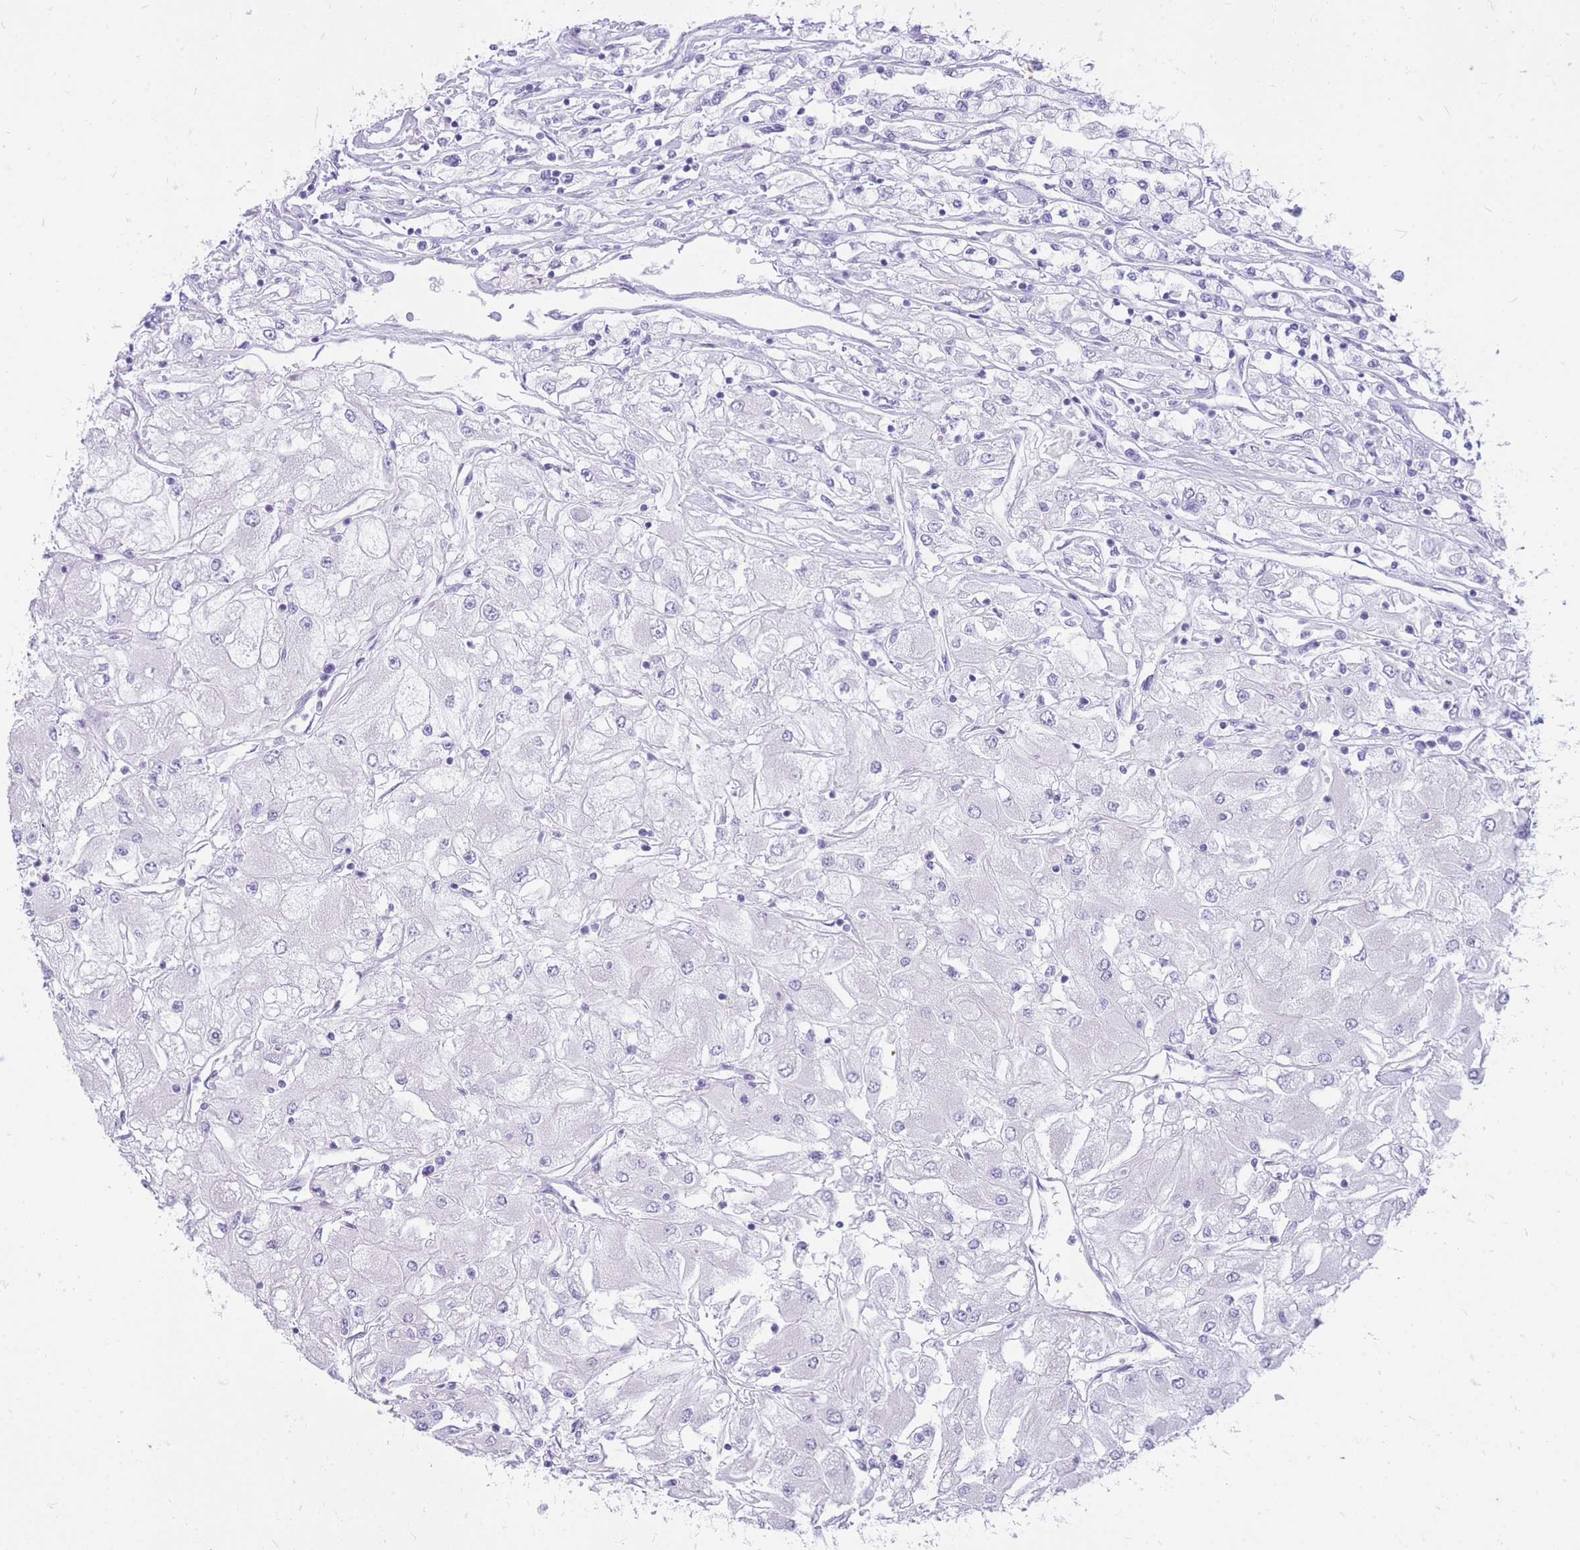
{"staining": {"intensity": "negative", "quantity": "none", "location": "none"}, "tissue": "renal cancer", "cell_type": "Tumor cells", "image_type": "cancer", "snomed": [{"axis": "morphology", "description": "Adenocarcinoma, NOS"}, {"axis": "topography", "description": "Kidney"}], "caption": "The micrograph demonstrates no staining of tumor cells in renal cancer (adenocarcinoma).", "gene": "CYP21A2", "patient": {"sex": "male", "age": 80}}